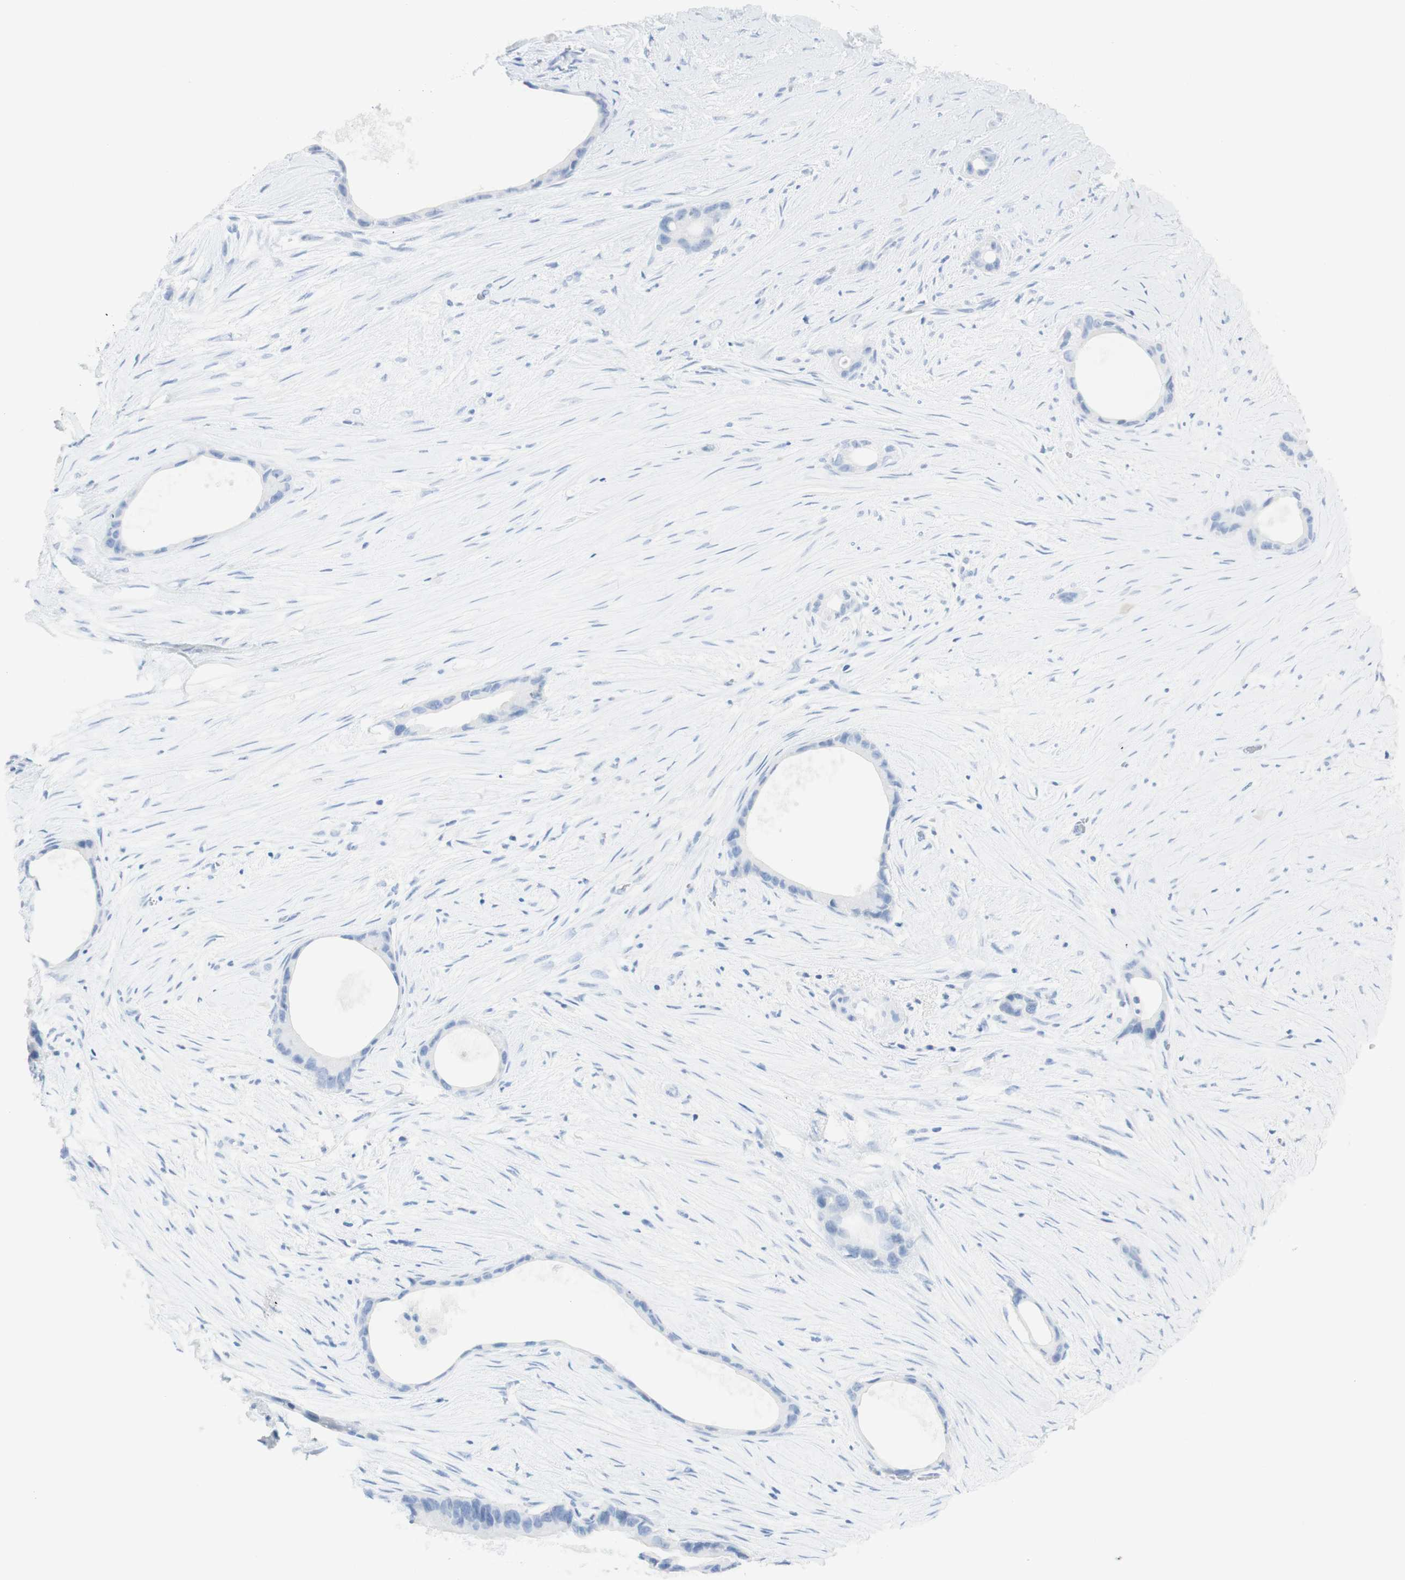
{"staining": {"intensity": "negative", "quantity": "none", "location": "none"}, "tissue": "liver cancer", "cell_type": "Tumor cells", "image_type": "cancer", "snomed": [{"axis": "morphology", "description": "Cholangiocarcinoma"}, {"axis": "topography", "description": "Liver"}], "caption": "The IHC micrograph has no significant staining in tumor cells of liver cancer tissue.", "gene": "TPO", "patient": {"sex": "female", "age": 55}}